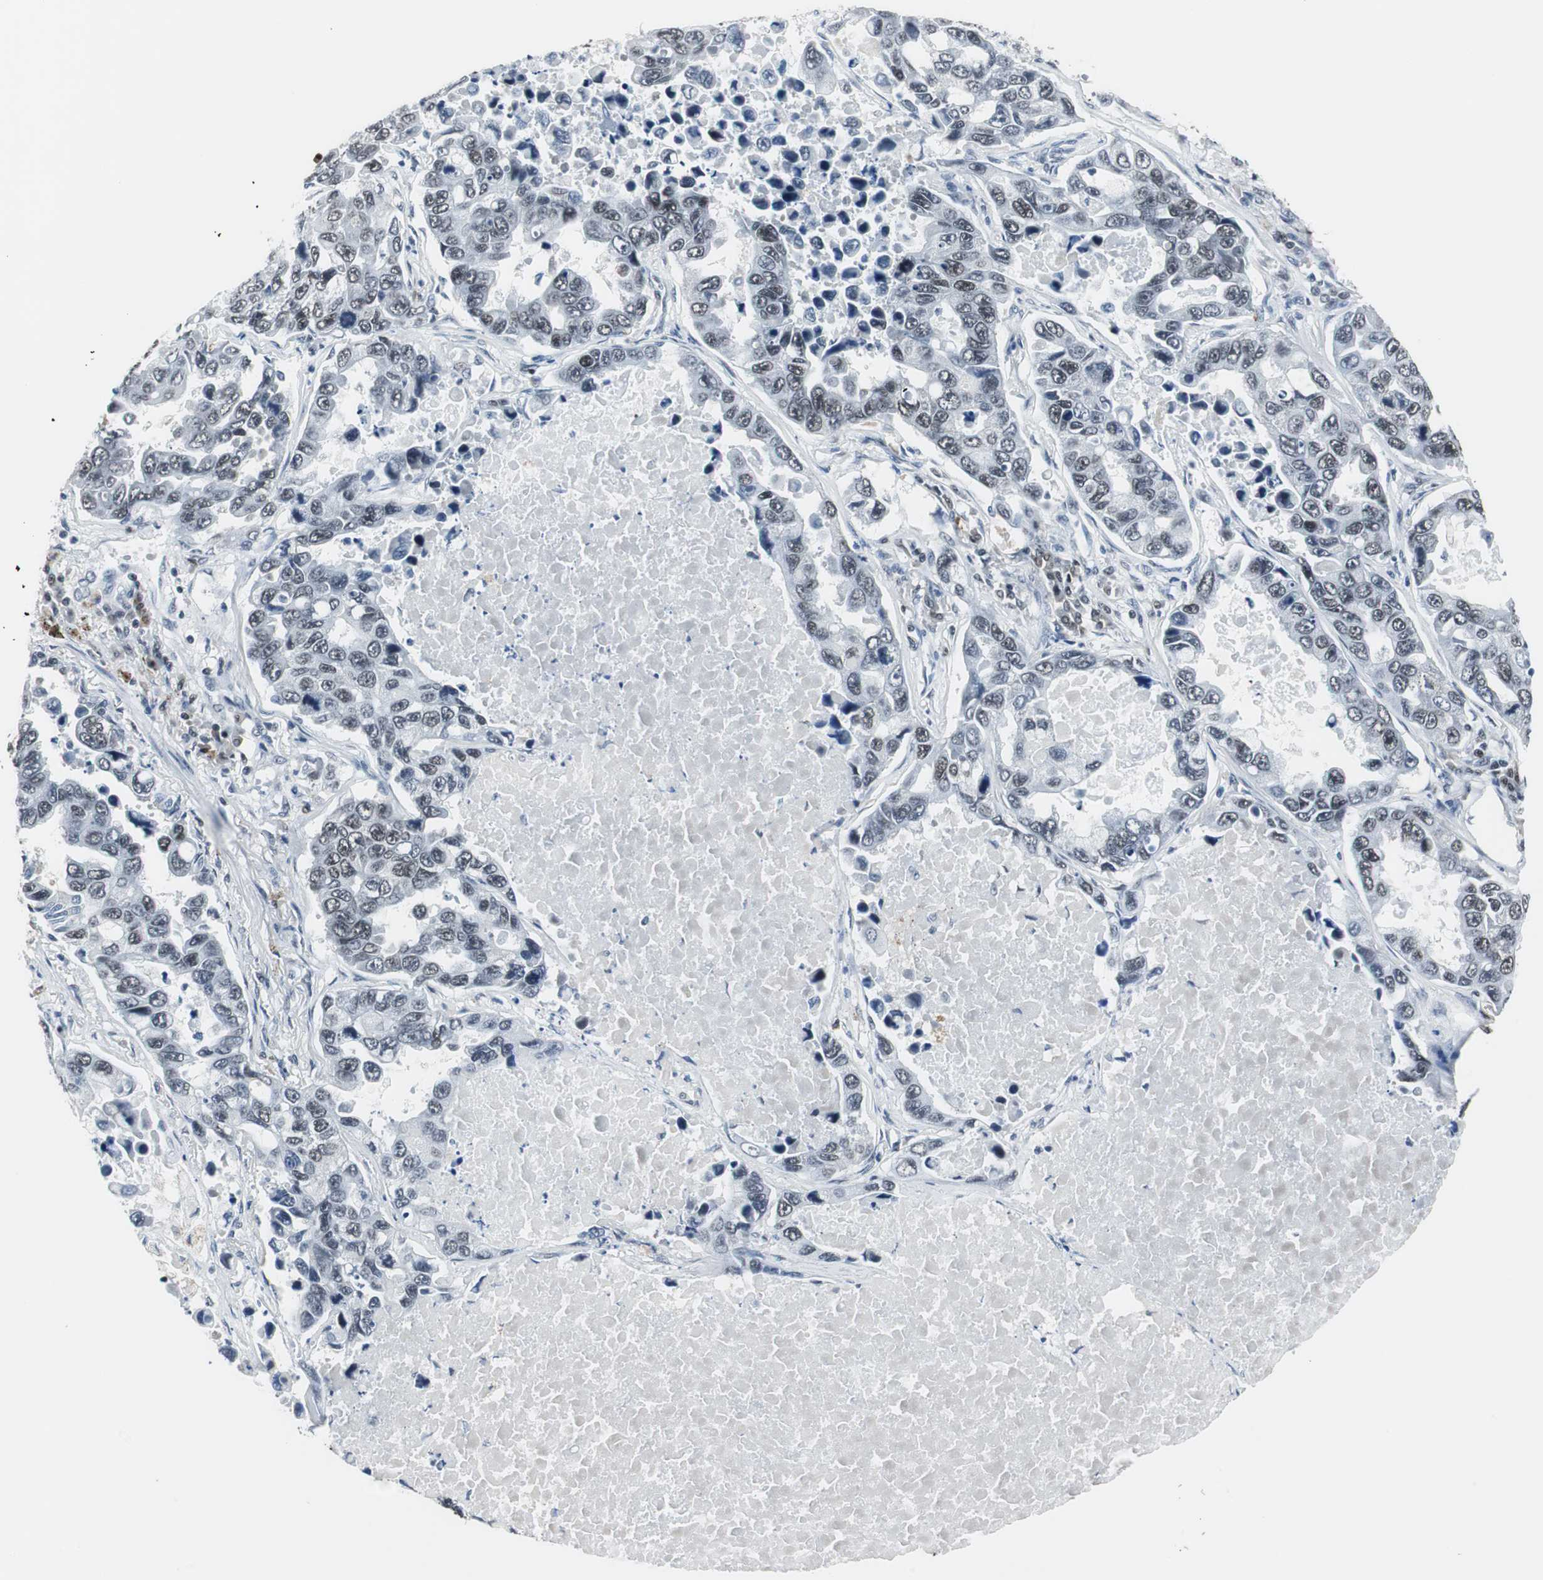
{"staining": {"intensity": "moderate", "quantity": "25%-75%", "location": "nuclear"}, "tissue": "lung cancer", "cell_type": "Tumor cells", "image_type": "cancer", "snomed": [{"axis": "morphology", "description": "Adenocarcinoma, NOS"}, {"axis": "topography", "description": "Lung"}], "caption": "Immunohistochemistry staining of adenocarcinoma (lung), which reveals medium levels of moderate nuclear expression in approximately 25%-75% of tumor cells indicating moderate nuclear protein staining. The staining was performed using DAB (3,3'-diaminobenzidine) (brown) for protein detection and nuclei were counterstained in hematoxylin (blue).", "gene": "RAD9A", "patient": {"sex": "male", "age": 64}}